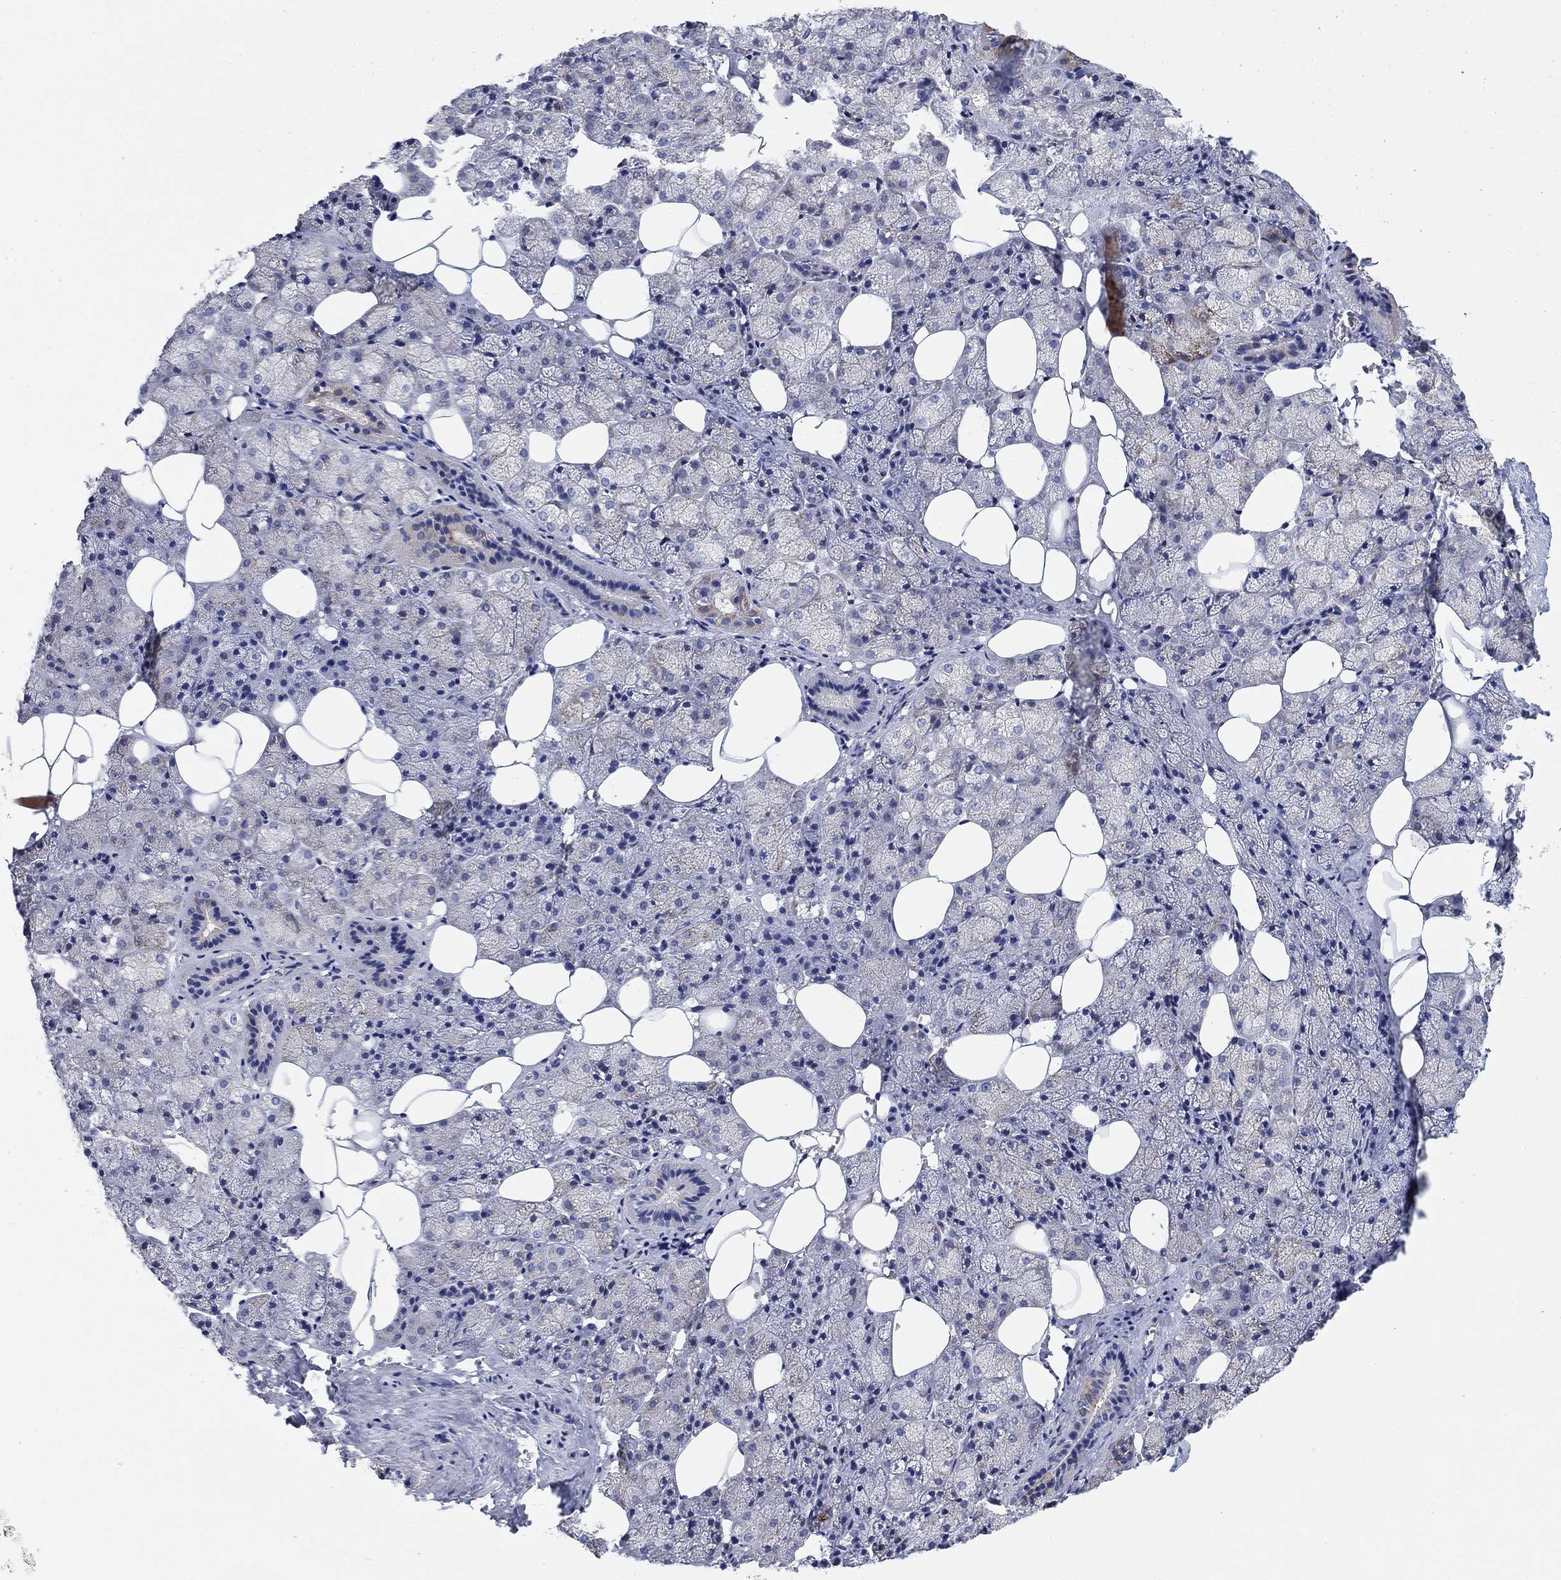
{"staining": {"intensity": "moderate", "quantity": "<25%", "location": "cytoplasmic/membranous"}, "tissue": "salivary gland", "cell_type": "Glandular cells", "image_type": "normal", "snomed": [{"axis": "morphology", "description": "Normal tissue, NOS"}, {"axis": "topography", "description": "Salivary gland"}], "caption": "Immunohistochemistry (DAB) staining of unremarkable salivary gland shows moderate cytoplasmic/membranous protein expression in about <25% of glandular cells.", "gene": "NACAD", "patient": {"sex": "male", "age": 38}}